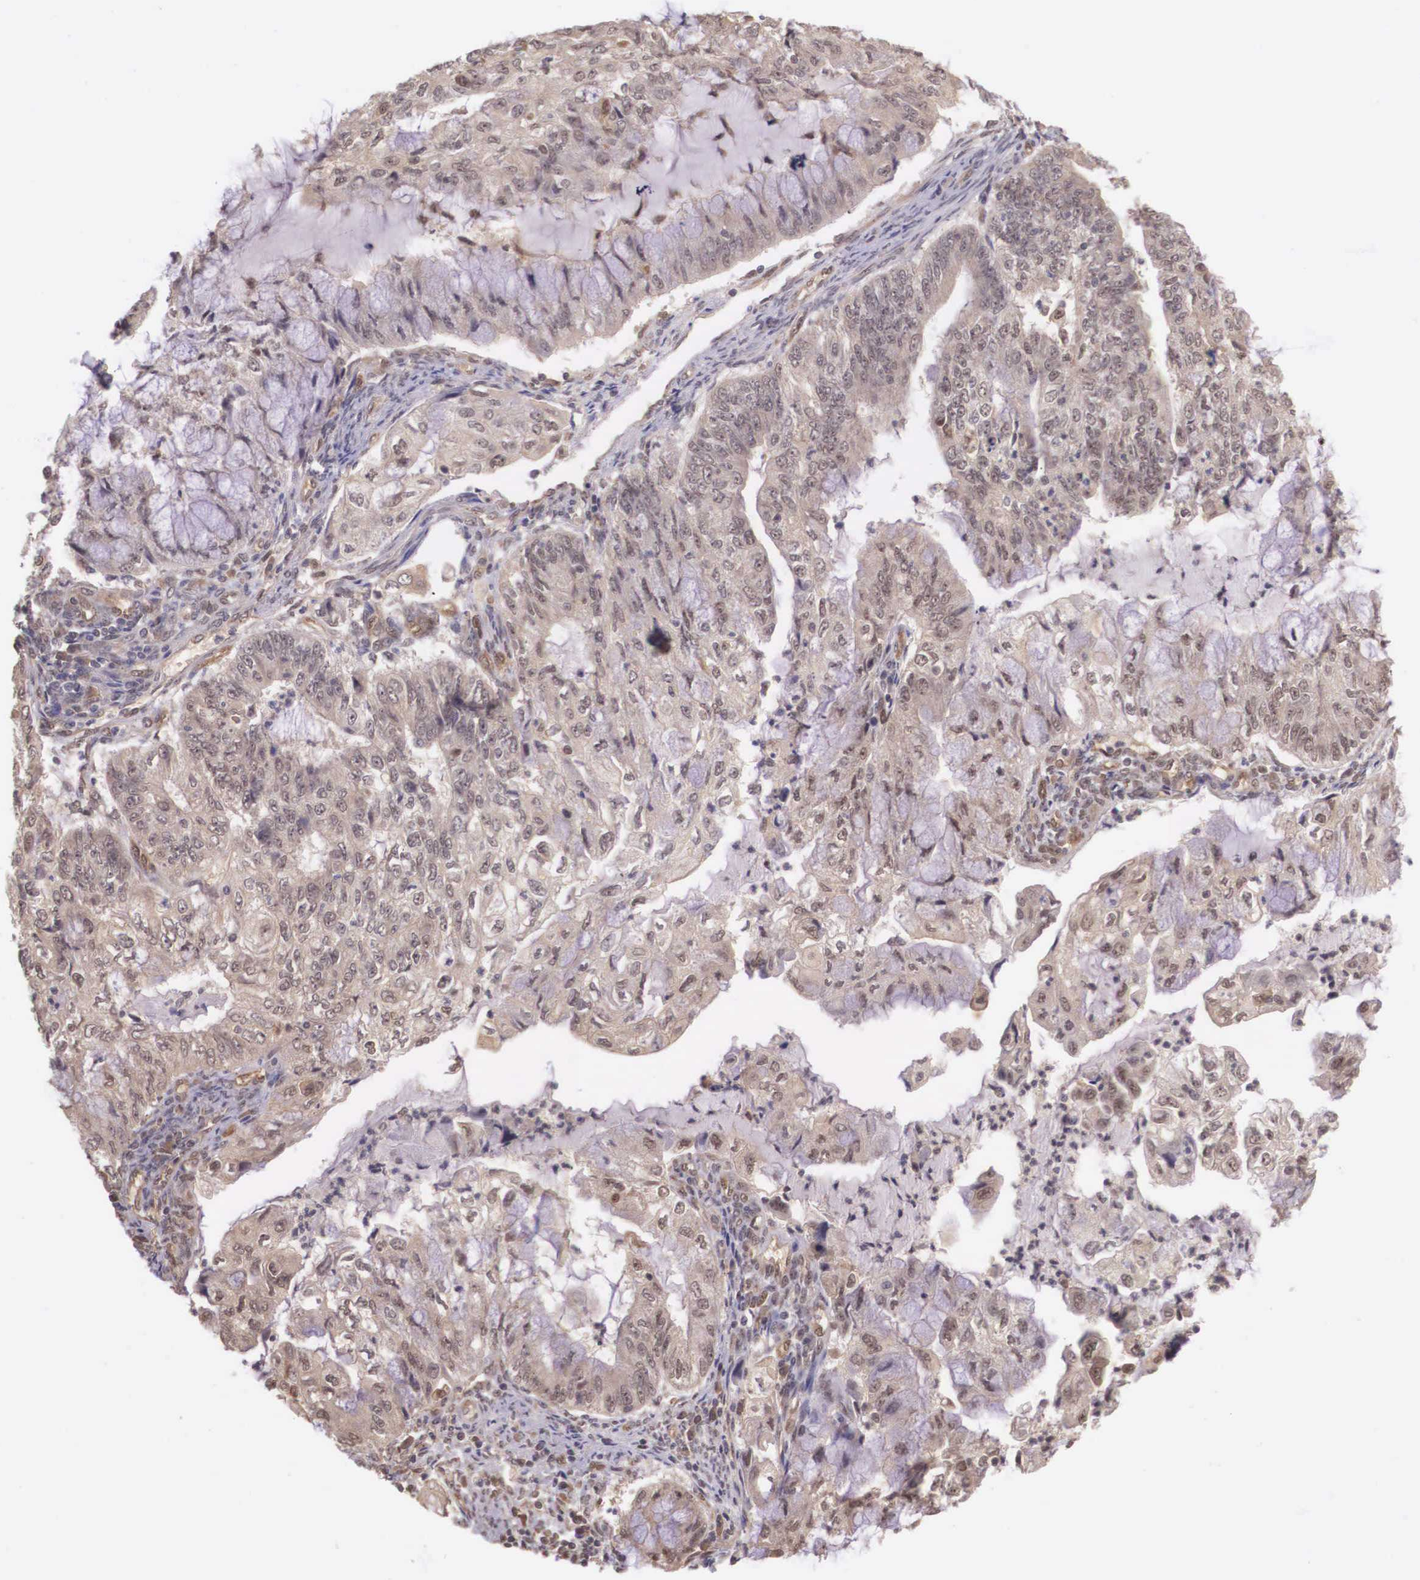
{"staining": {"intensity": "weak", "quantity": ">75%", "location": "cytoplasmic/membranous"}, "tissue": "endometrial cancer", "cell_type": "Tumor cells", "image_type": "cancer", "snomed": [{"axis": "morphology", "description": "Adenocarcinoma, NOS"}, {"axis": "topography", "description": "Endometrium"}], "caption": "Brown immunohistochemical staining in human endometrial cancer (adenocarcinoma) shows weak cytoplasmic/membranous expression in about >75% of tumor cells.", "gene": "VASH1", "patient": {"sex": "female", "age": 75}}